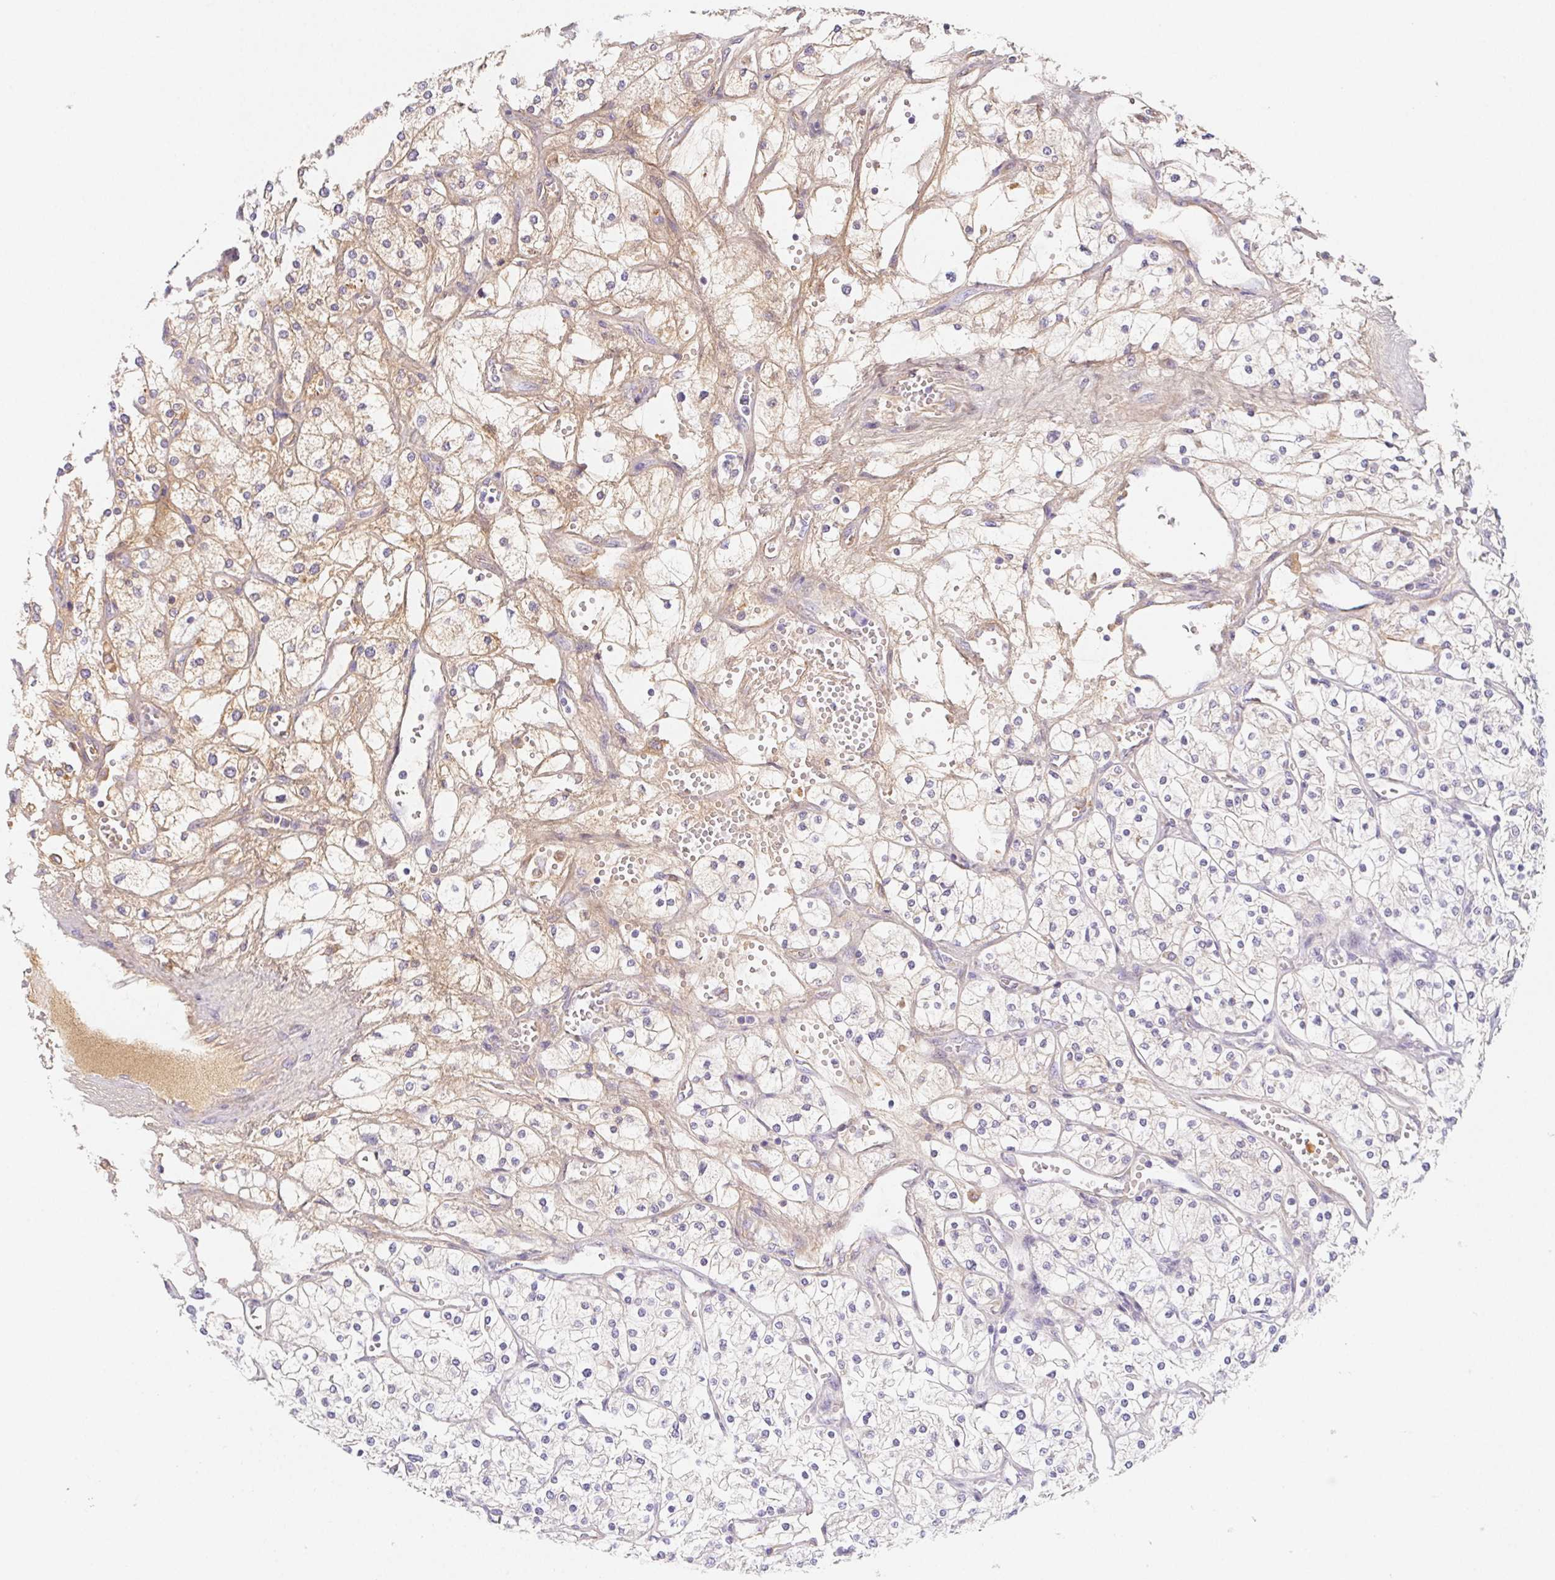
{"staining": {"intensity": "weak", "quantity": "<25%", "location": "cytoplasmic/membranous"}, "tissue": "renal cancer", "cell_type": "Tumor cells", "image_type": "cancer", "snomed": [{"axis": "morphology", "description": "Adenocarcinoma, NOS"}, {"axis": "topography", "description": "Kidney"}], "caption": "This is an immunohistochemistry histopathology image of human renal adenocarcinoma. There is no staining in tumor cells.", "gene": "ITIH2", "patient": {"sex": "male", "age": 80}}